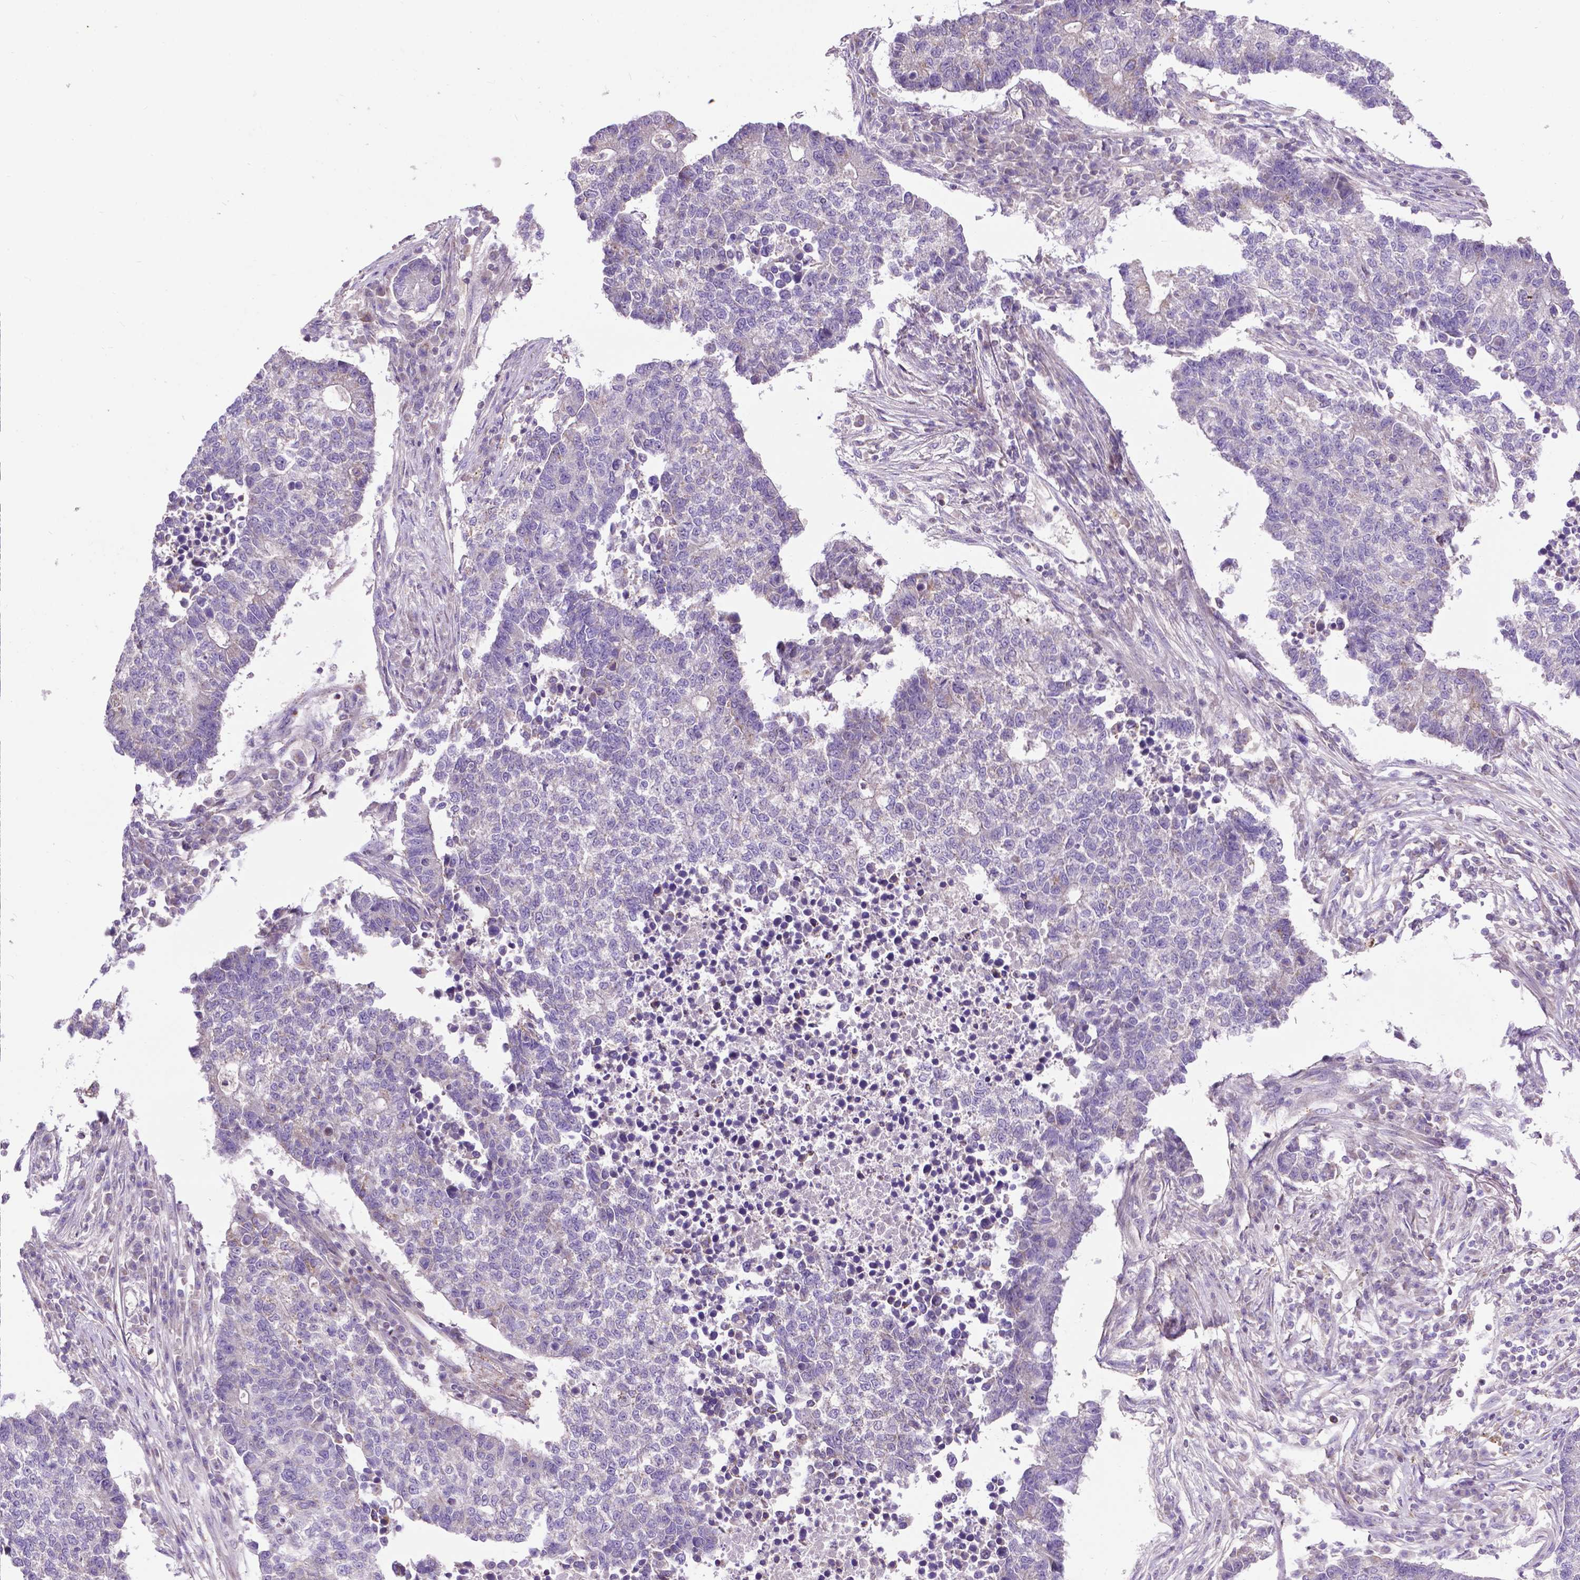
{"staining": {"intensity": "negative", "quantity": "none", "location": "none"}, "tissue": "lung cancer", "cell_type": "Tumor cells", "image_type": "cancer", "snomed": [{"axis": "morphology", "description": "Adenocarcinoma, NOS"}, {"axis": "topography", "description": "Lung"}], "caption": "Photomicrograph shows no protein positivity in tumor cells of lung adenocarcinoma tissue.", "gene": "SPNS2", "patient": {"sex": "male", "age": 57}}